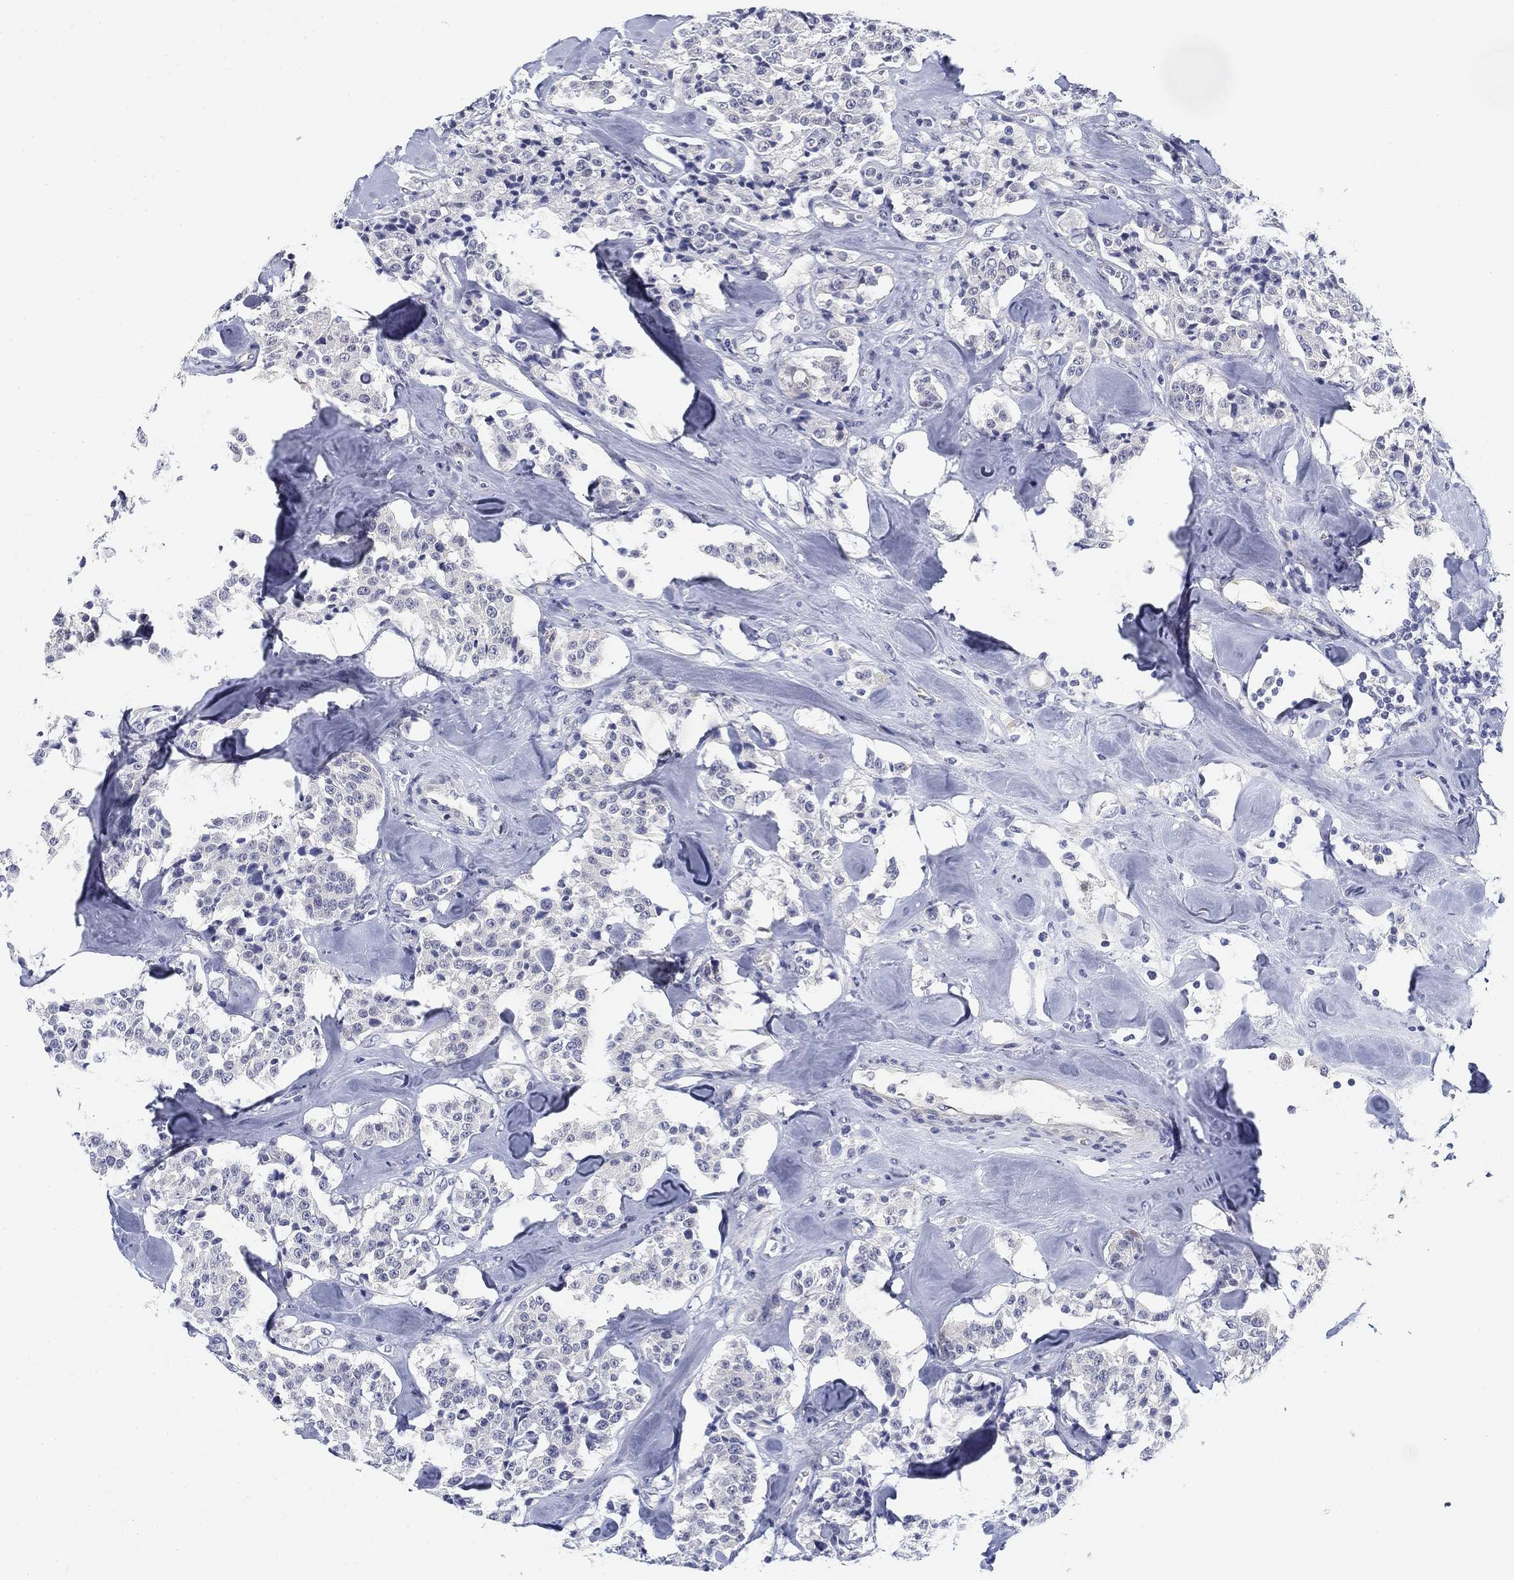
{"staining": {"intensity": "negative", "quantity": "none", "location": "none"}, "tissue": "carcinoid", "cell_type": "Tumor cells", "image_type": "cancer", "snomed": [{"axis": "morphology", "description": "Carcinoid, malignant, NOS"}, {"axis": "topography", "description": "Pancreas"}], "caption": "This is a photomicrograph of IHC staining of carcinoid, which shows no expression in tumor cells.", "gene": "SLC2A5", "patient": {"sex": "male", "age": 41}}